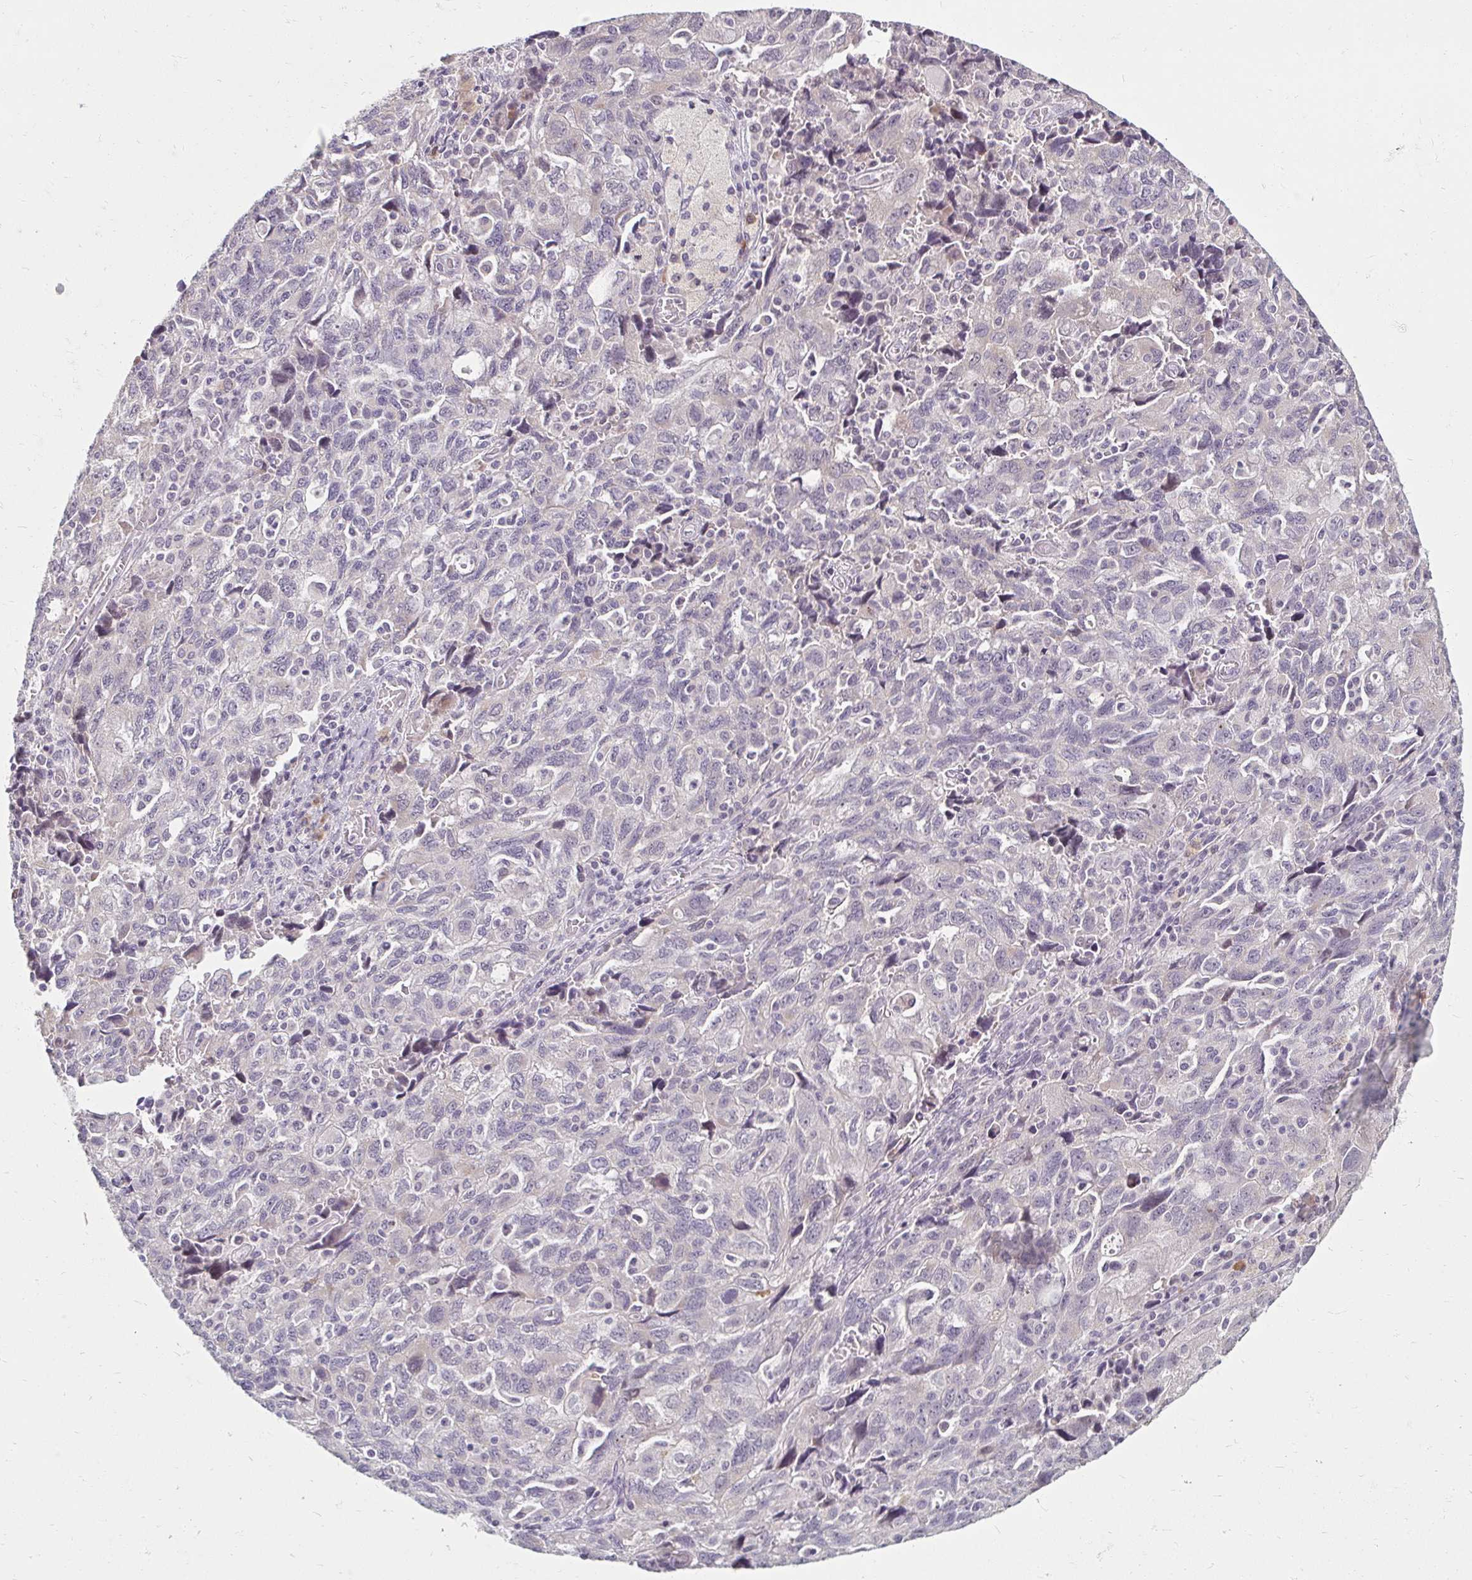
{"staining": {"intensity": "negative", "quantity": "none", "location": "none"}, "tissue": "ovarian cancer", "cell_type": "Tumor cells", "image_type": "cancer", "snomed": [{"axis": "morphology", "description": "Carcinoma, NOS"}, {"axis": "morphology", "description": "Cystadenocarcinoma, serous, NOS"}, {"axis": "topography", "description": "Ovary"}], "caption": "Ovarian serous cystadenocarcinoma was stained to show a protein in brown. There is no significant expression in tumor cells.", "gene": "DDN", "patient": {"sex": "female", "age": 69}}